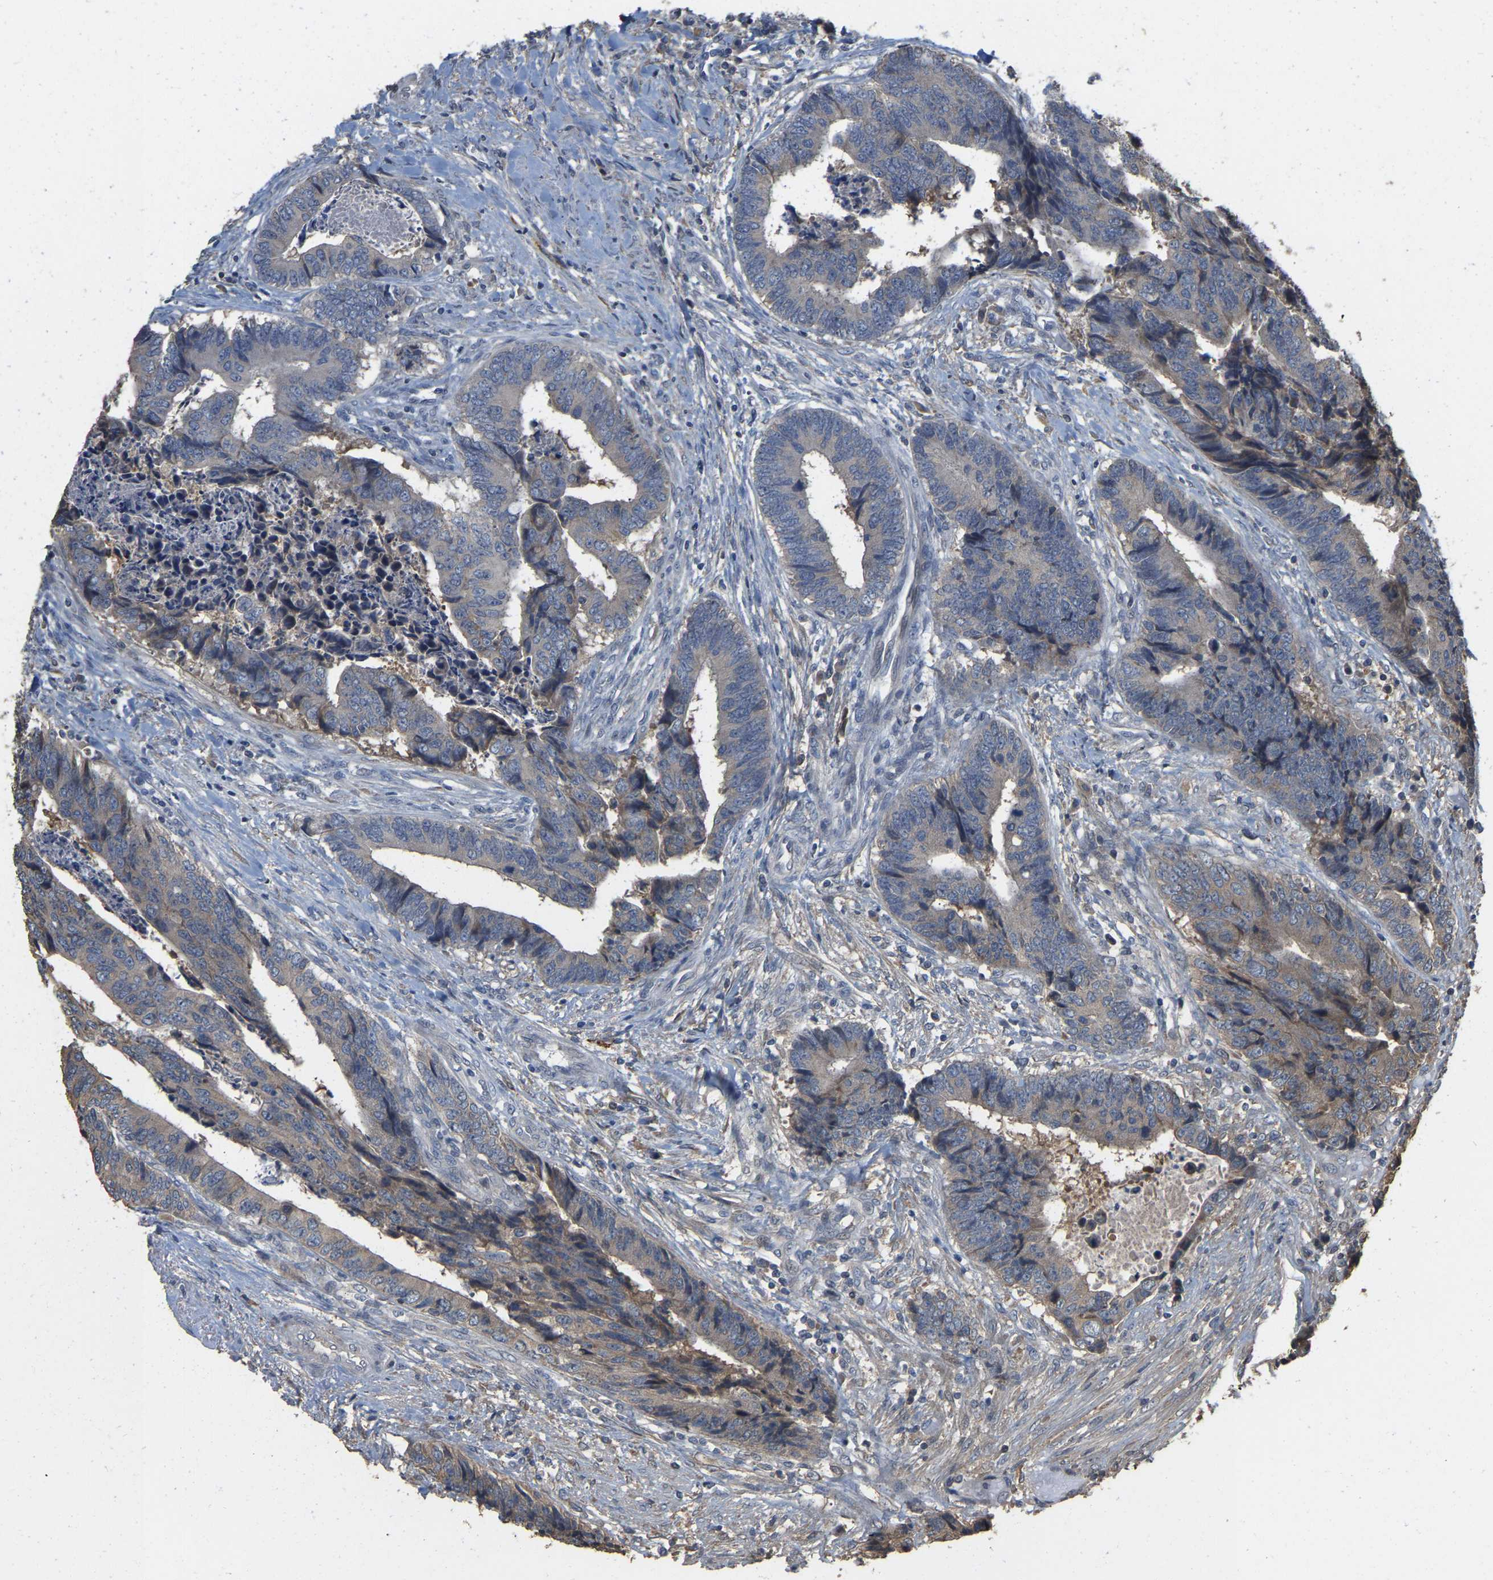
{"staining": {"intensity": "weak", "quantity": "<25%", "location": "cytoplasmic/membranous"}, "tissue": "colorectal cancer", "cell_type": "Tumor cells", "image_type": "cancer", "snomed": [{"axis": "morphology", "description": "Adenocarcinoma, NOS"}, {"axis": "topography", "description": "Rectum"}], "caption": "High magnification brightfield microscopy of colorectal cancer (adenocarcinoma) stained with DAB (3,3'-diaminobenzidine) (brown) and counterstained with hematoxylin (blue): tumor cells show no significant expression.", "gene": "NCS1", "patient": {"sex": "male", "age": 84}}